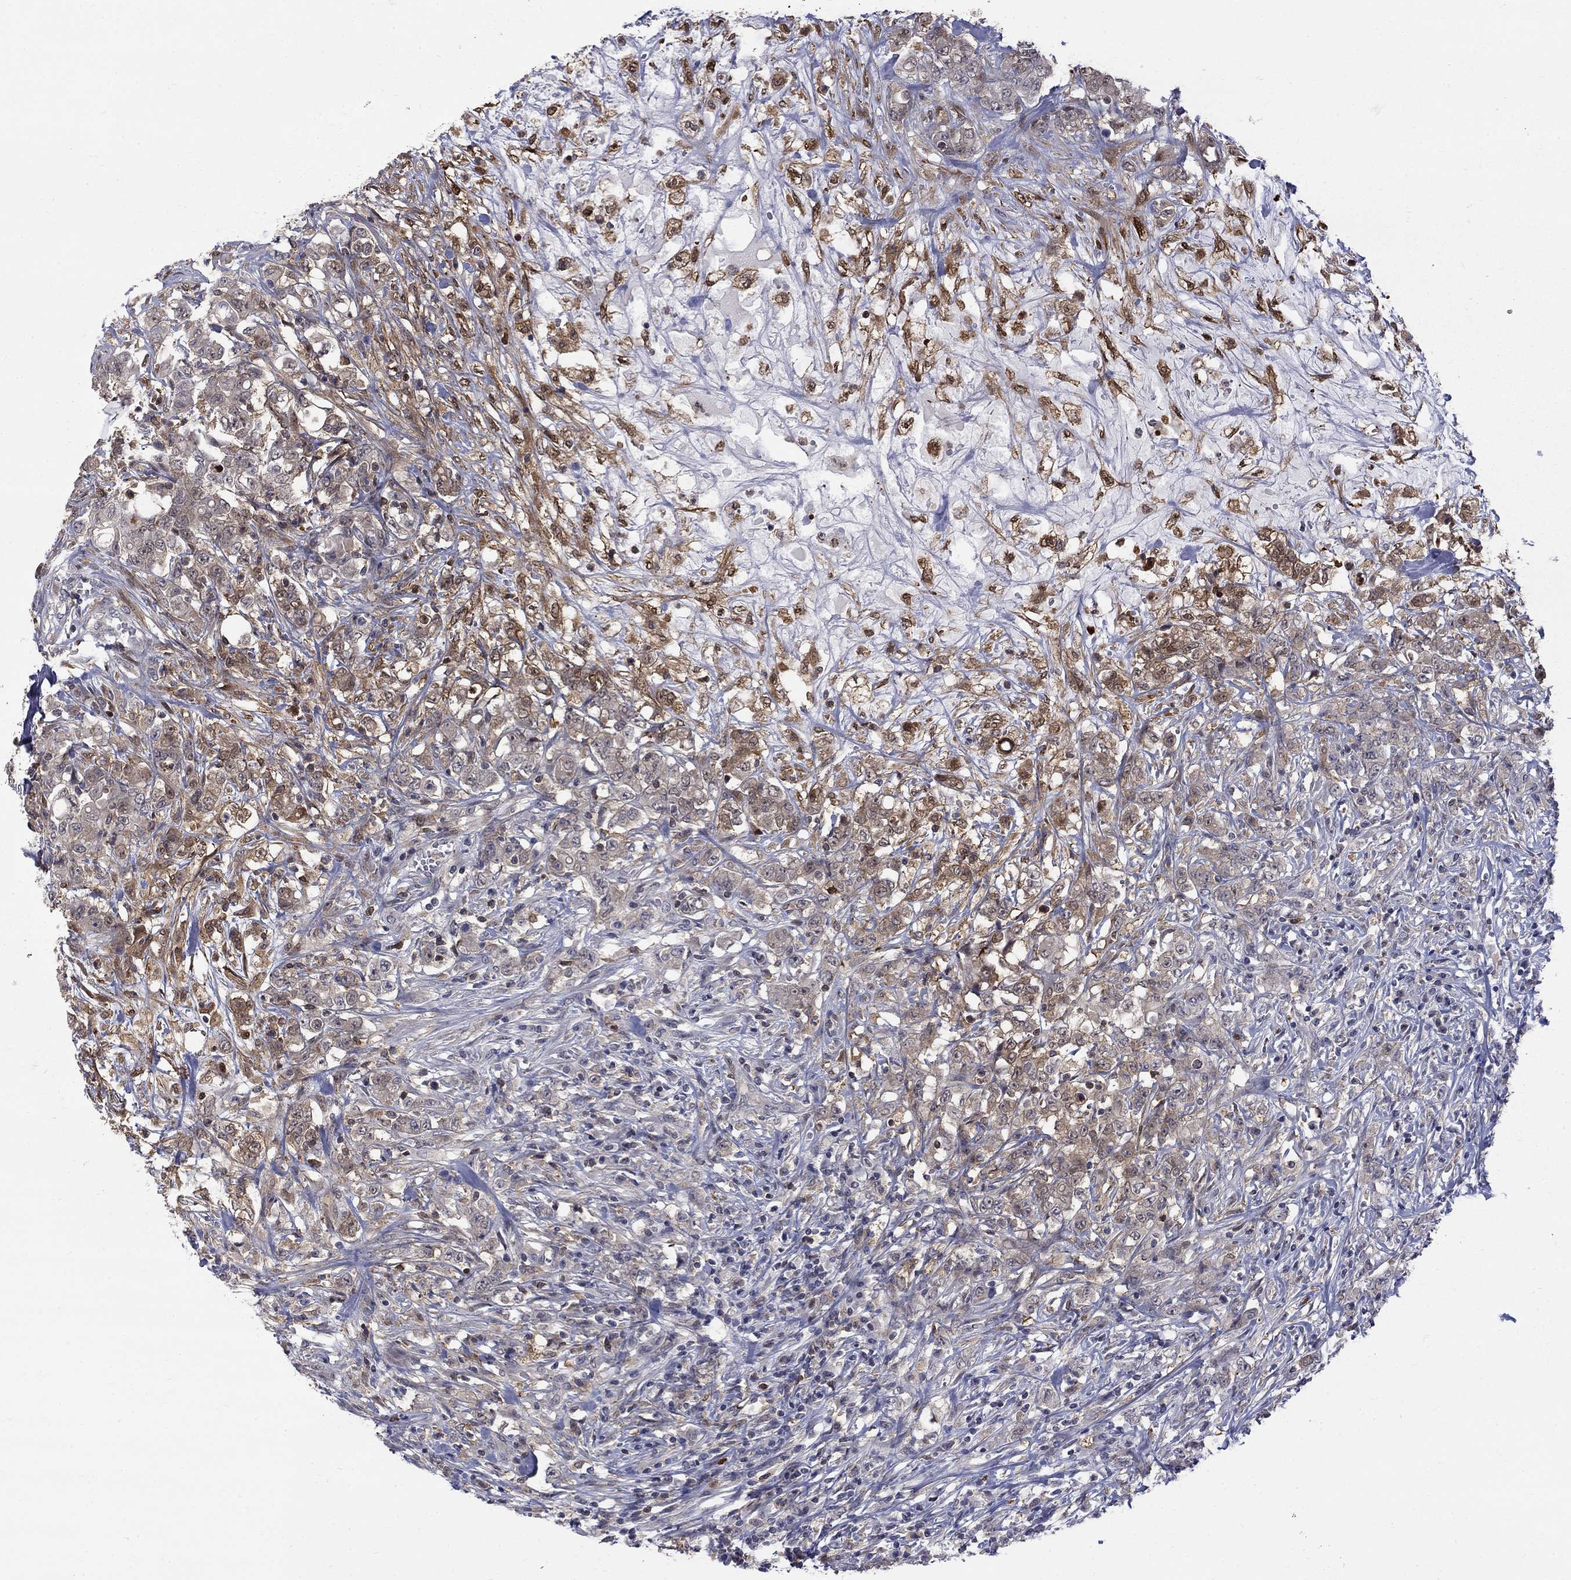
{"staining": {"intensity": "negative", "quantity": "none", "location": "none"}, "tissue": "colorectal cancer", "cell_type": "Tumor cells", "image_type": "cancer", "snomed": [{"axis": "morphology", "description": "Adenocarcinoma, NOS"}, {"axis": "topography", "description": "Colon"}], "caption": "The micrograph reveals no significant positivity in tumor cells of colorectal cancer (adenocarcinoma).", "gene": "HKDC1", "patient": {"sex": "female", "age": 48}}